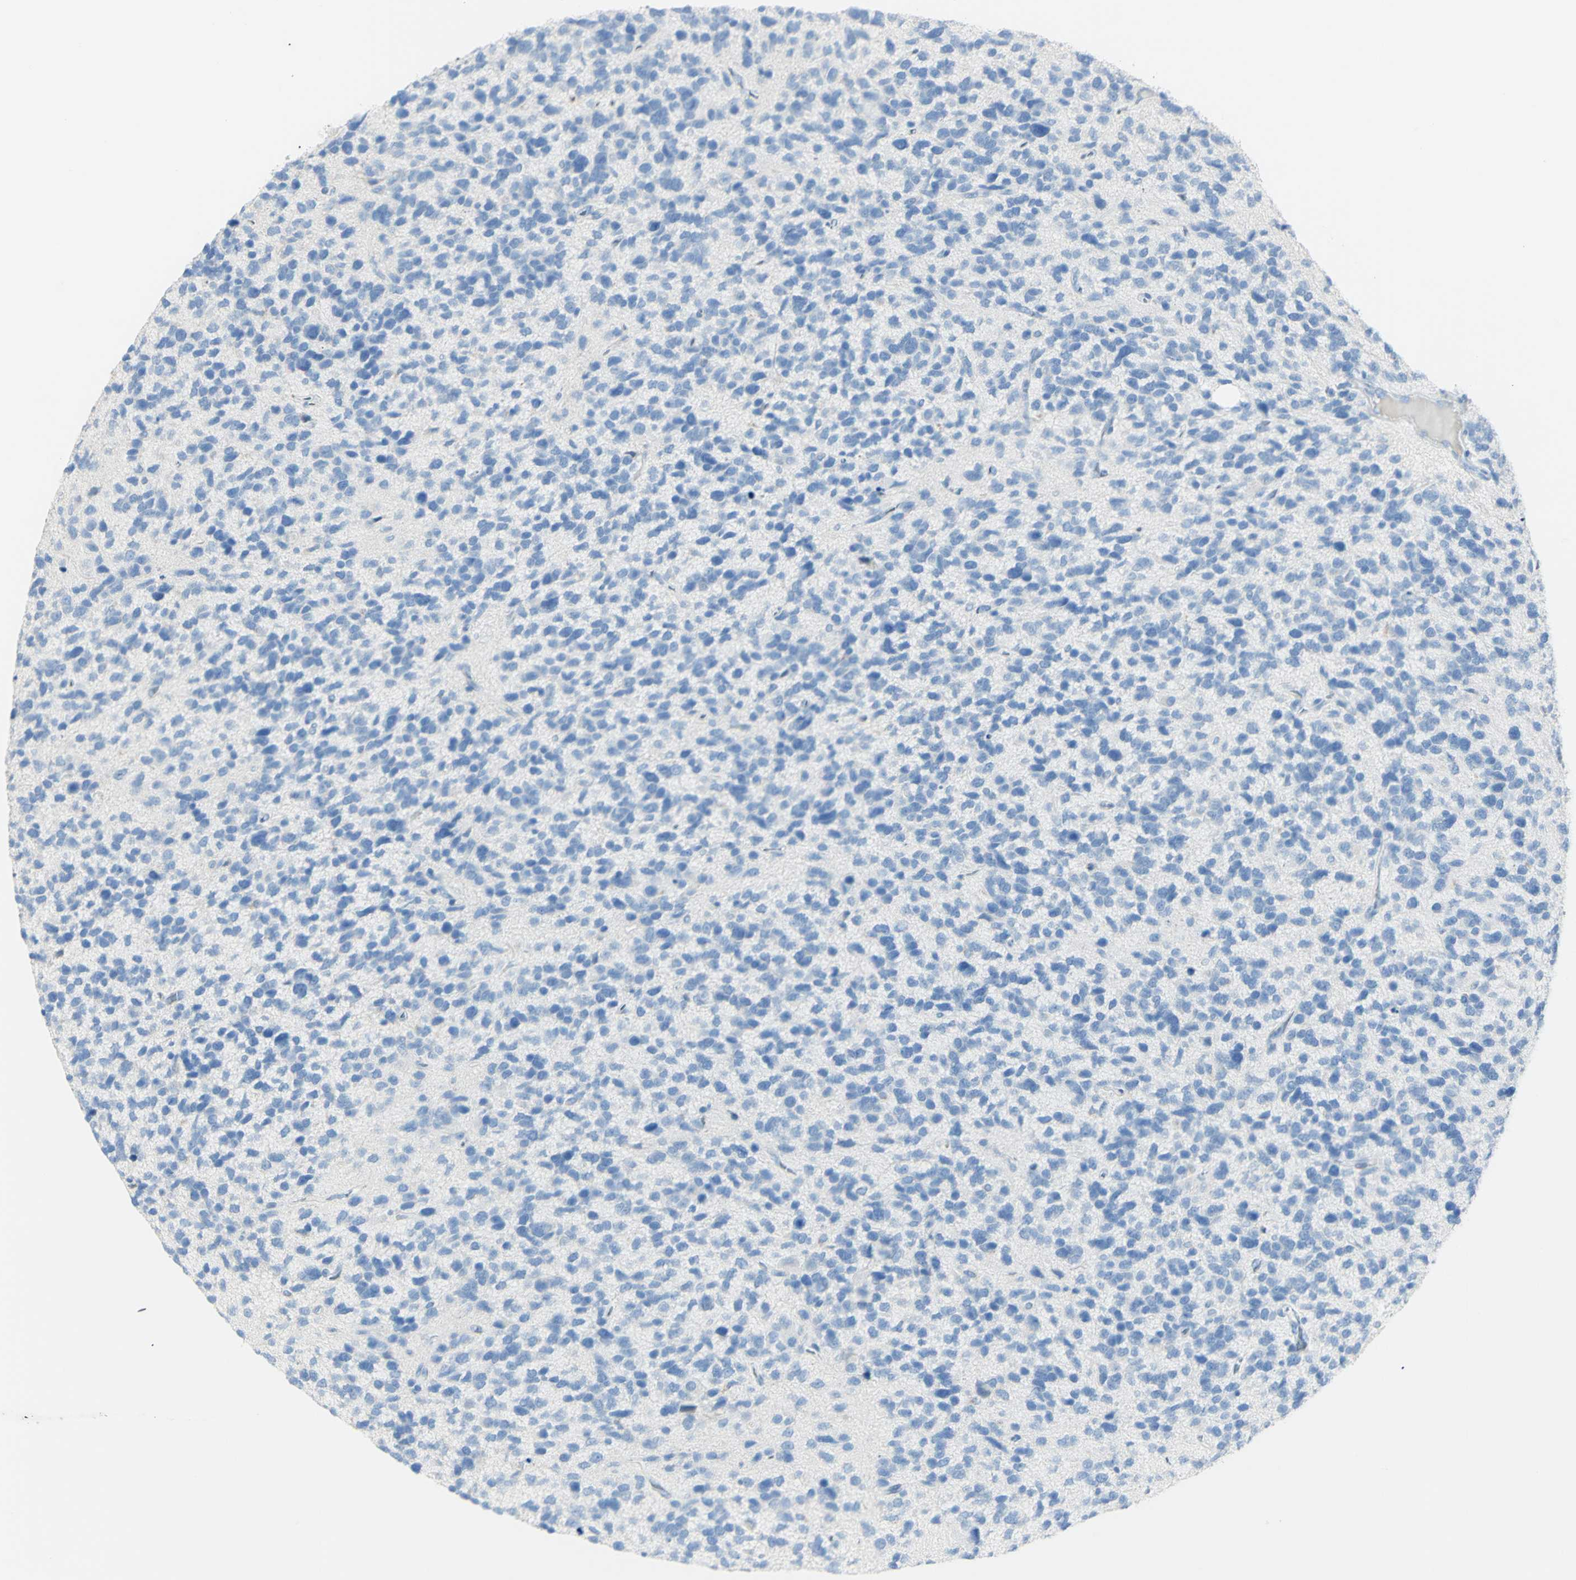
{"staining": {"intensity": "negative", "quantity": "none", "location": "none"}, "tissue": "glioma", "cell_type": "Tumor cells", "image_type": "cancer", "snomed": [{"axis": "morphology", "description": "Glioma, malignant, High grade"}, {"axis": "topography", "description": "Brain"}], "caption": "This image is of glioma stained with immunohistochemistry to label a protein in brown with the nuclei are counter-stained blue. There is no positivity in tumor cells.", "gene": "LETM1", "patient": {"sex": "female", "age": 58}}